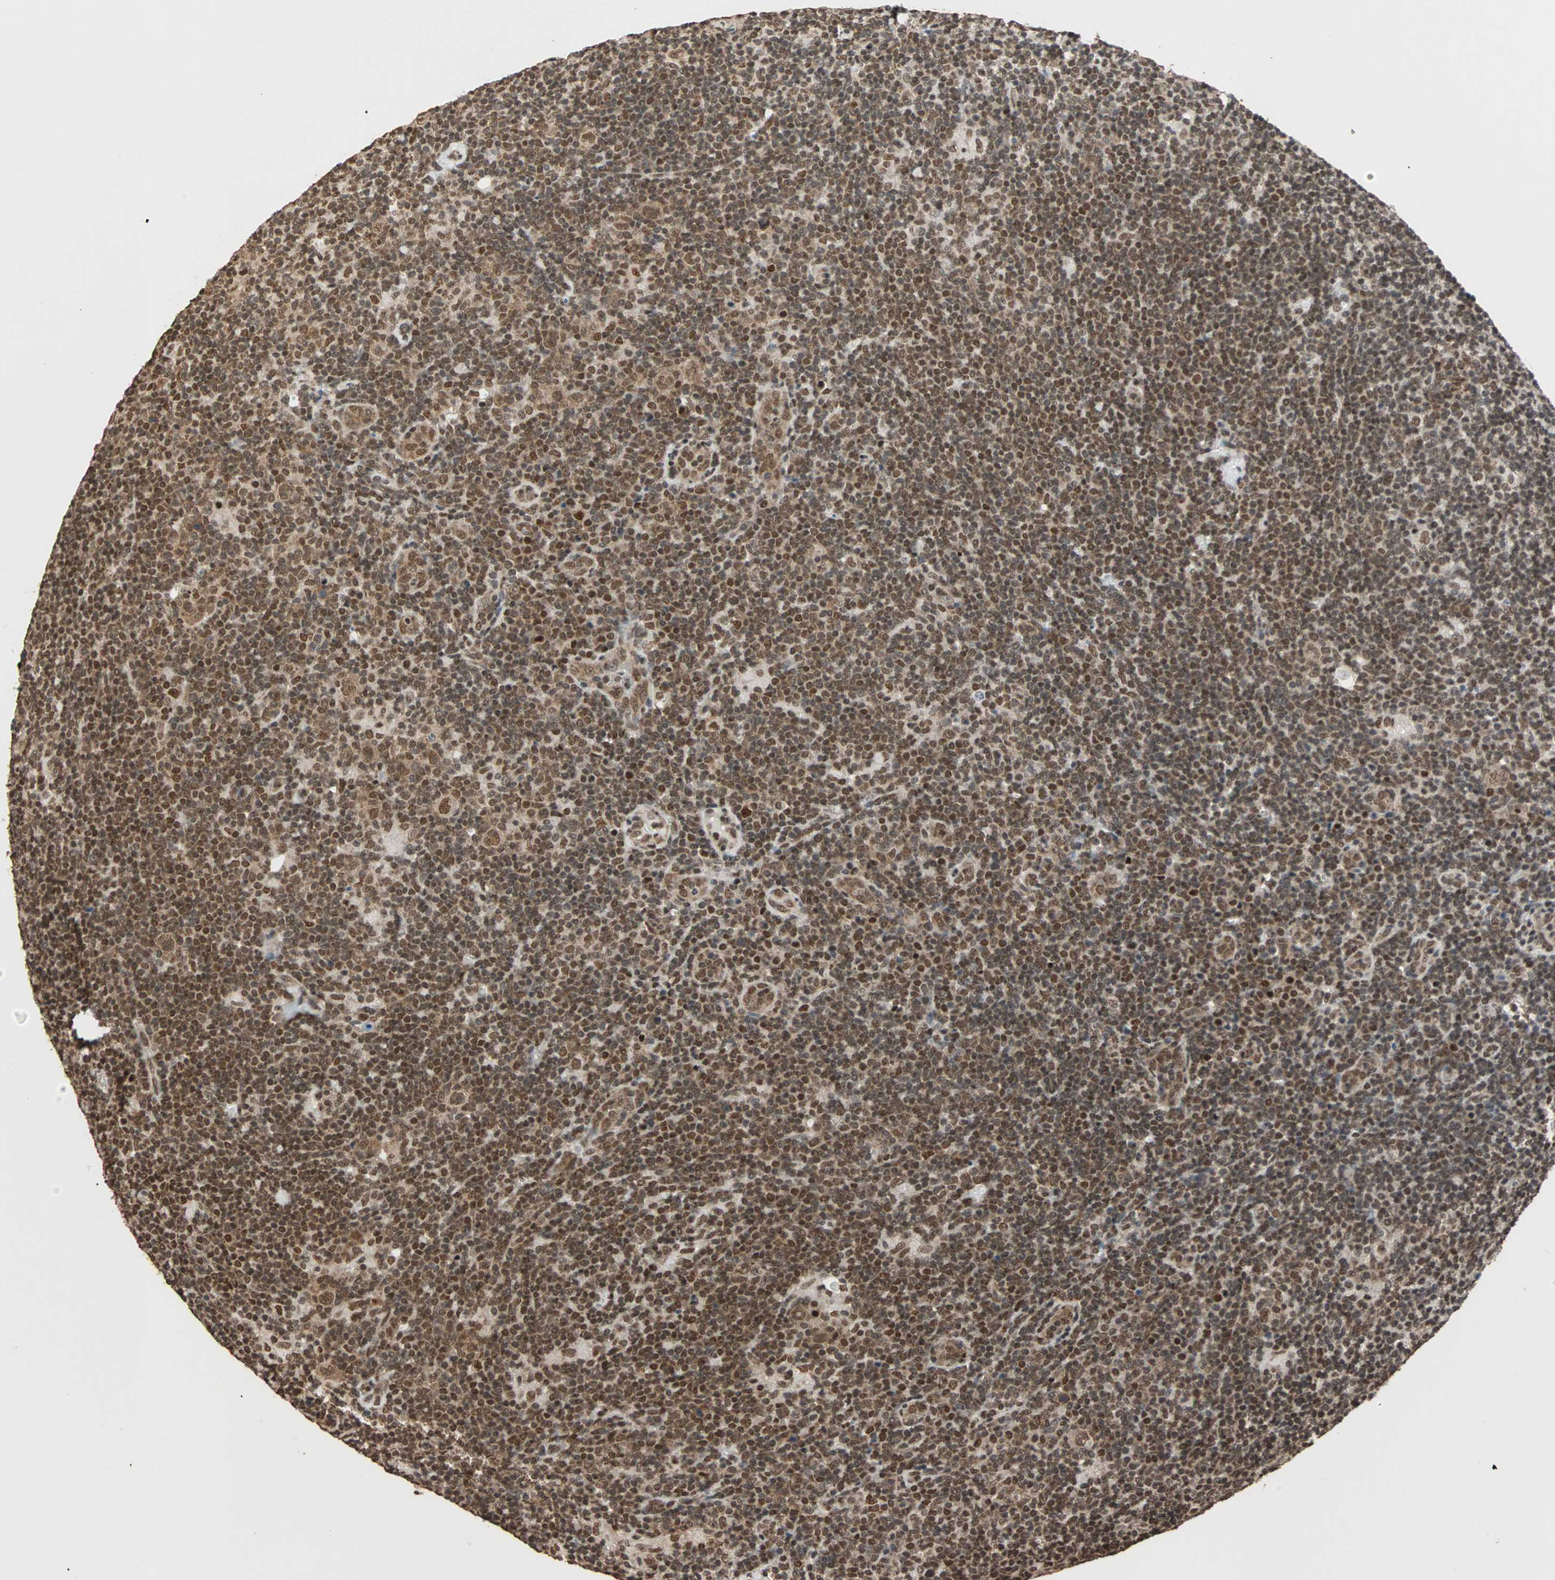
{"staining": {"intensity": "strong", "quantity": ">75%", "location": "nuclear"}, "tissue": "lymphoma", "cell_type": "Tumor cells", "image_type": "cancer", "snomed": [{"axis": "morphology", "description": "Hodgkin's disease, NOS"}, {"axis": "topography", "description": "Lymph node"}], "caption": "Protein positivity by IHC displays strong nuclear expression in about >75% of tumor cells in Hodgkin's disease.", "gene": "DAZAP1", "patient": {"sex": "female", "age": 57}}